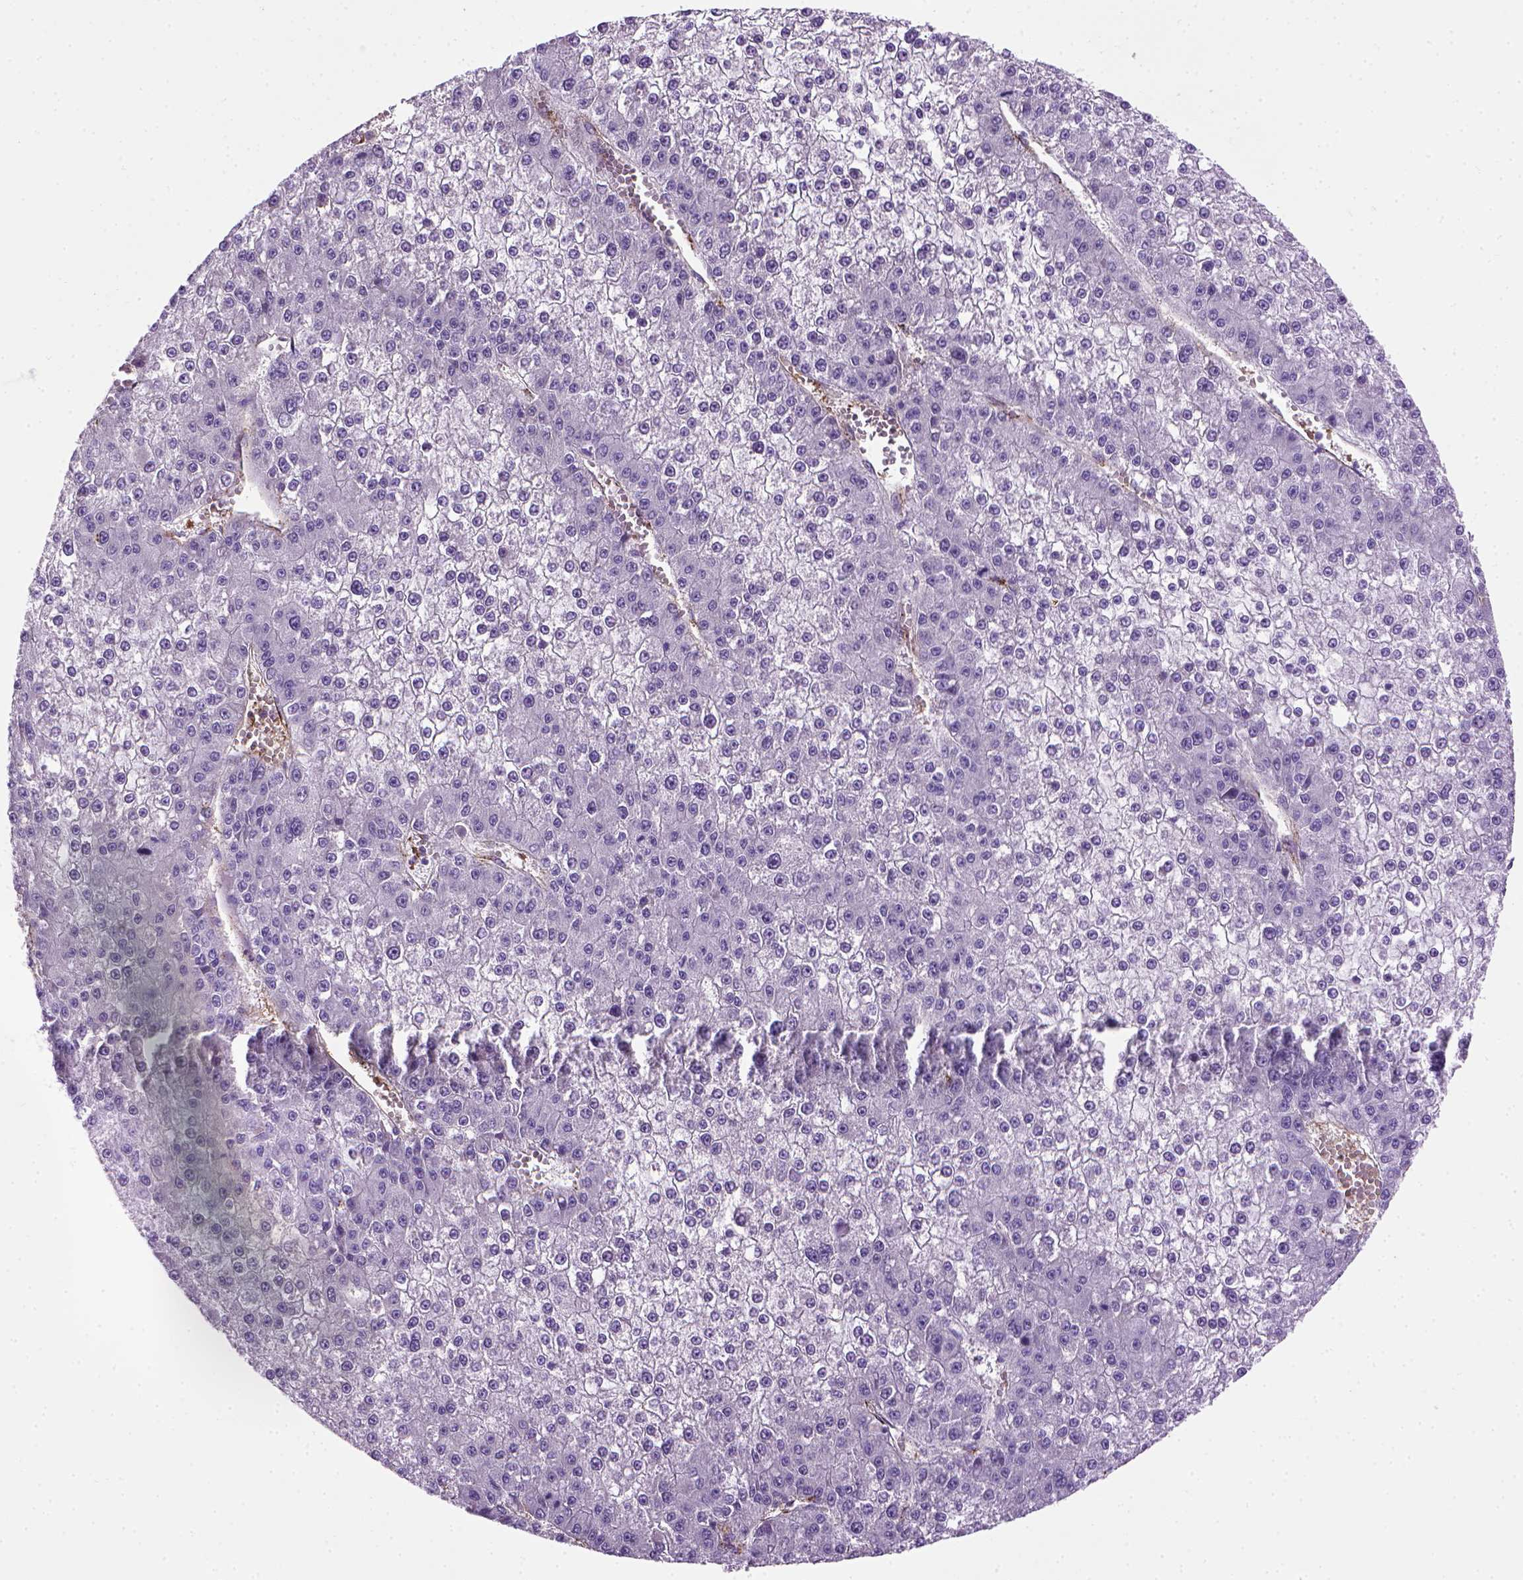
{"staining": {"intensity": "negative", "quantity": "none", "location": "none"}, "tissue": "liver cancer", "cell_type": "Tumor cells", "image_type": "cancer", "snomed": [{"axis": "morphology", "description": "Carcinoma, Hepatocellular, NOS"}, {"axis": "topography", "description": "Liver"}], "caption": "IHC image of human liver cancer (hepatocellular carcinoma) stained for a protein (brown), which reveals no expression in tumor cells.", "gene": "VWF", "patient": {"sex": "female", "age": 73}}